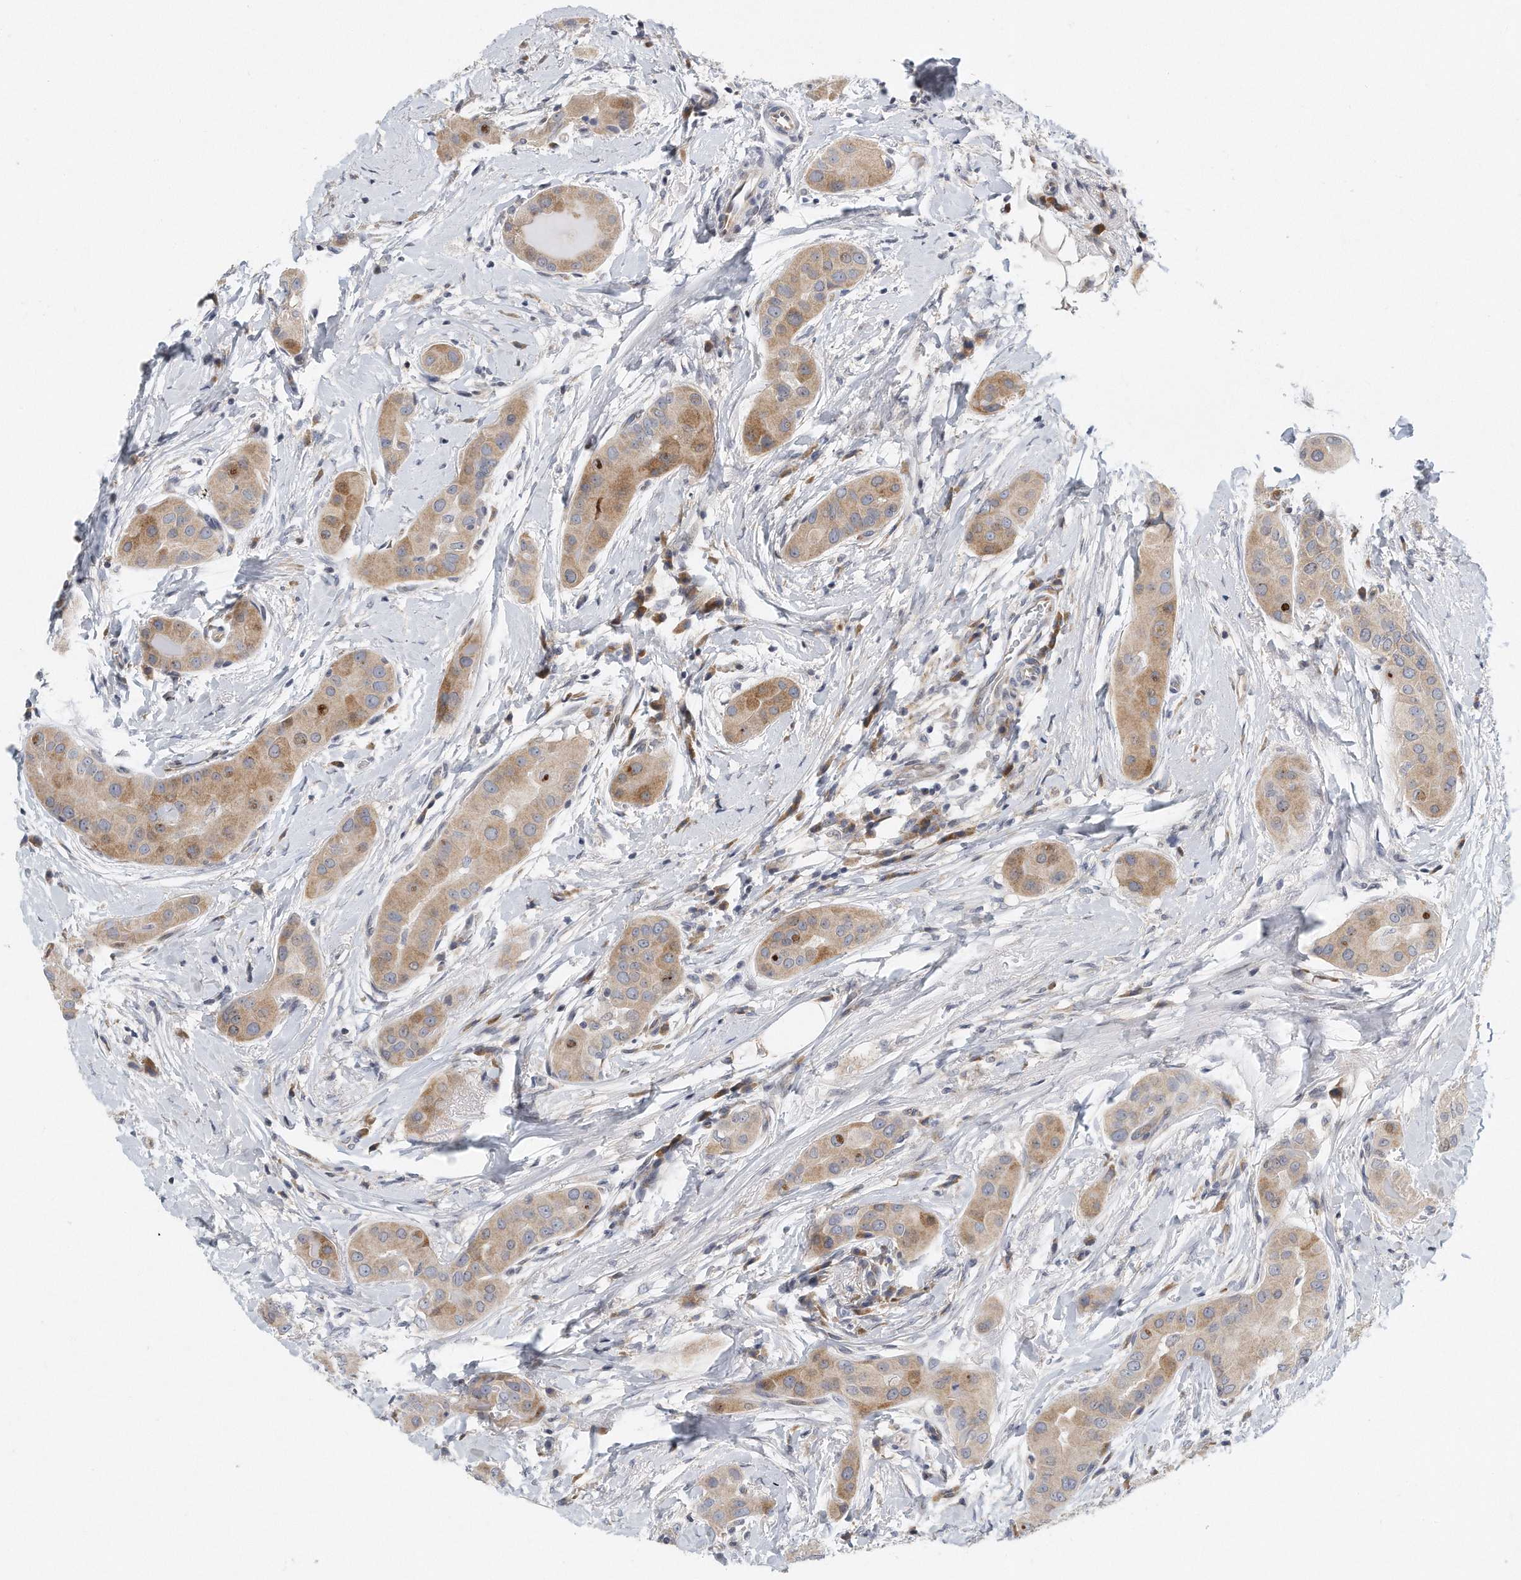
{"staining": {"intensity": "moderate", "quantity": "25%-75%", "location": "cytoplasmic/membranous"}, "tissue": "thyroid cancer", "cell_type": "Tumor cells", "image_type": "cancer", "snomed": [{"axis": "morphology", "description": "Papillary adenocarcinoma, NOS"}, {"axis": "topography", "description": "Thyroid gland"}], "caption": "Immunohistochemical staining of human papillary adenocarcinoma (thyroid) reveals medium levels of moderate cytoplasmic/membranous expression in about 25%-75% of tumor cells. Ihc stains the protein in brown and the nuclei are stained blue.", "gene": "VLDLR", "patient": {"sex": "male", "age": 33}}